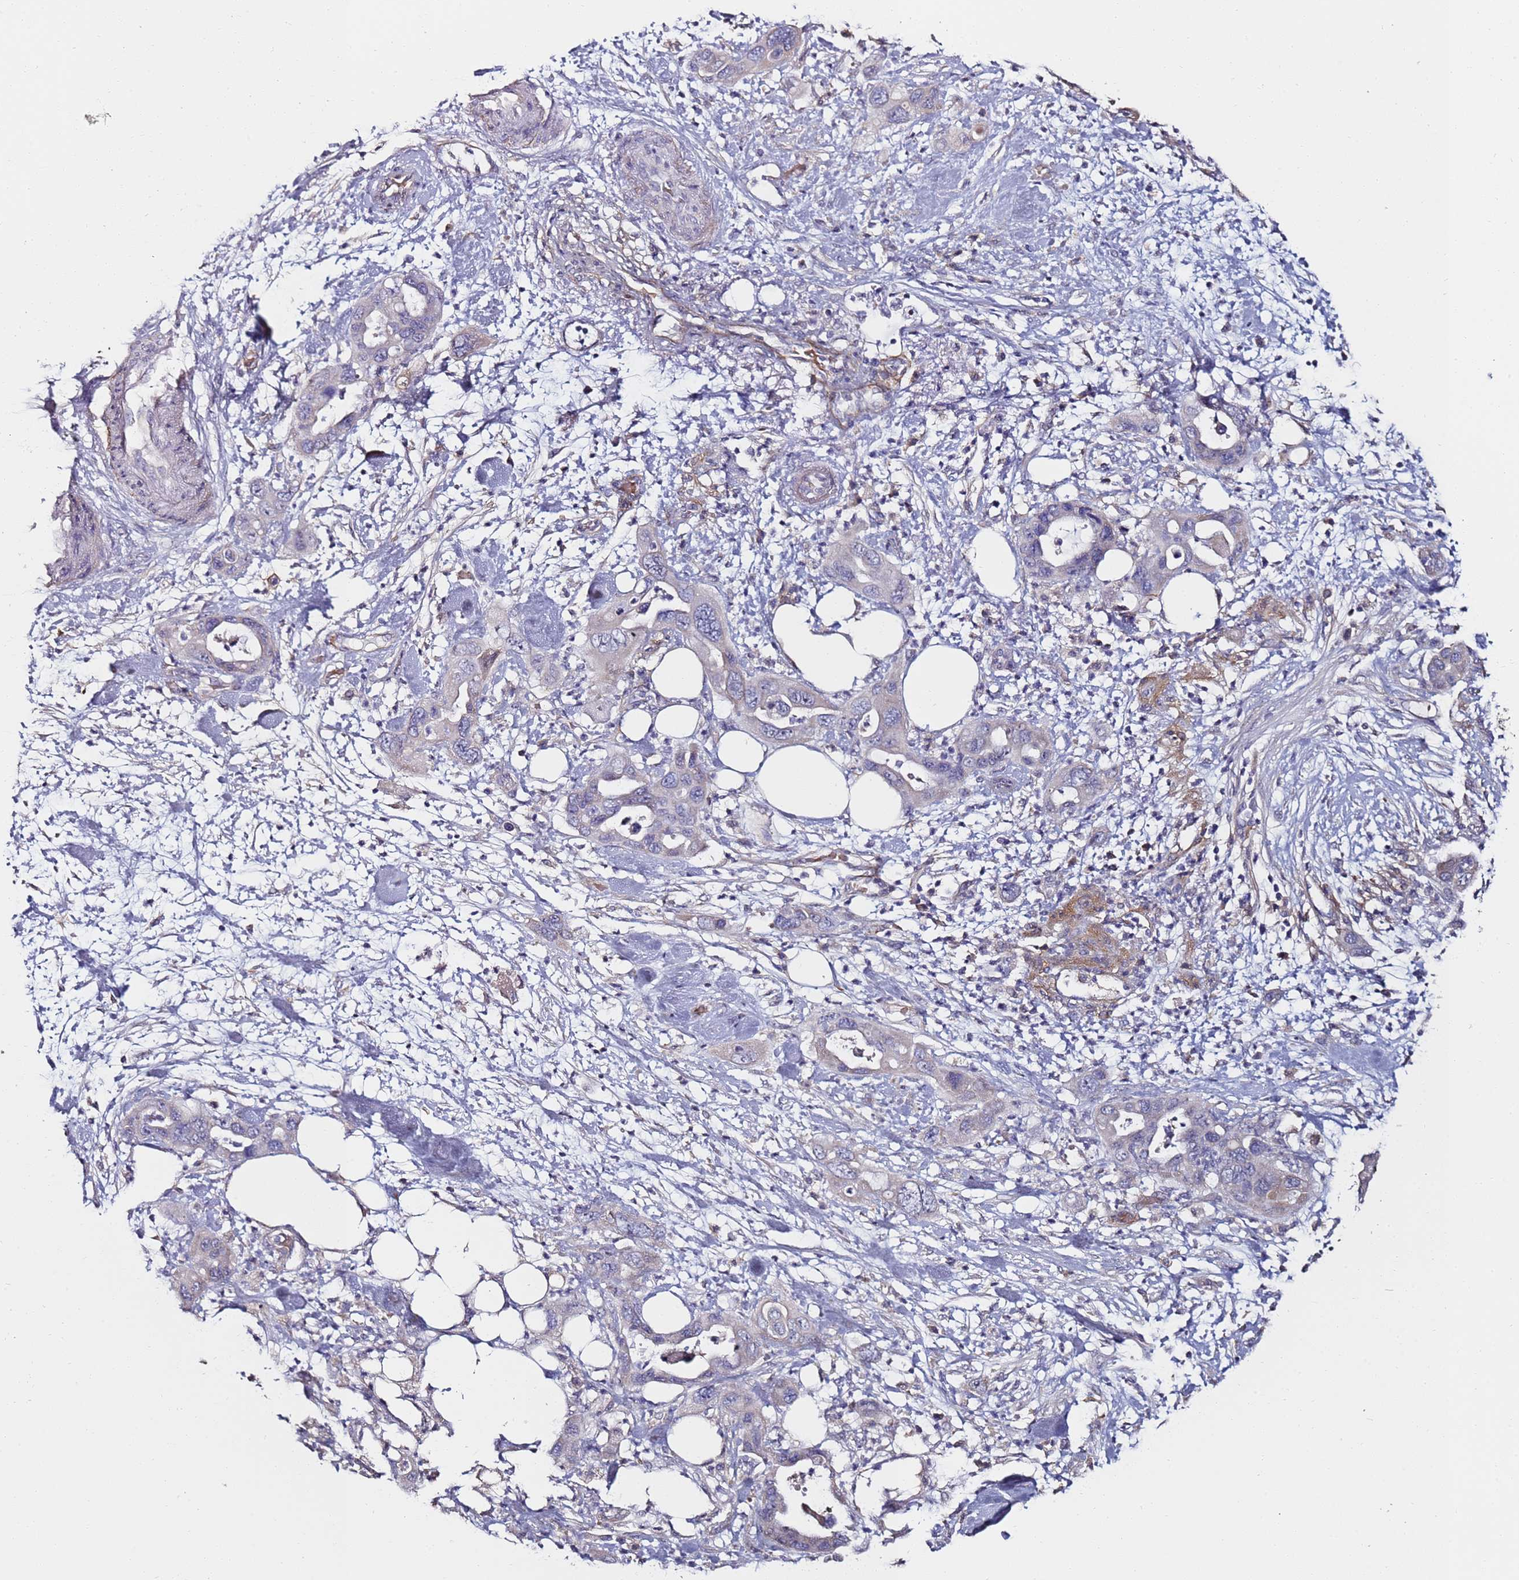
{"staining": {"intensity": "weak", "quantity": "<25%", "location": "cytoplasmic/membranous"}, "tissue": "pancreatic cancer", "cell_type": "Tumor cells", "image_type": "cancer", "snomed": [{"axis": "morphology", "description": "Adenocarcinoma, NOS"}, {"axis": "topography", "description": "Pancreas"}], "caption": "Human adenocarcinoma (pancreatic) stained for a protein using immunohistochemistry (IHC) demonstrates no expression in tumor cells.", "gene": "C3orf80", "patient": {"sex": "female", "age": 71}}